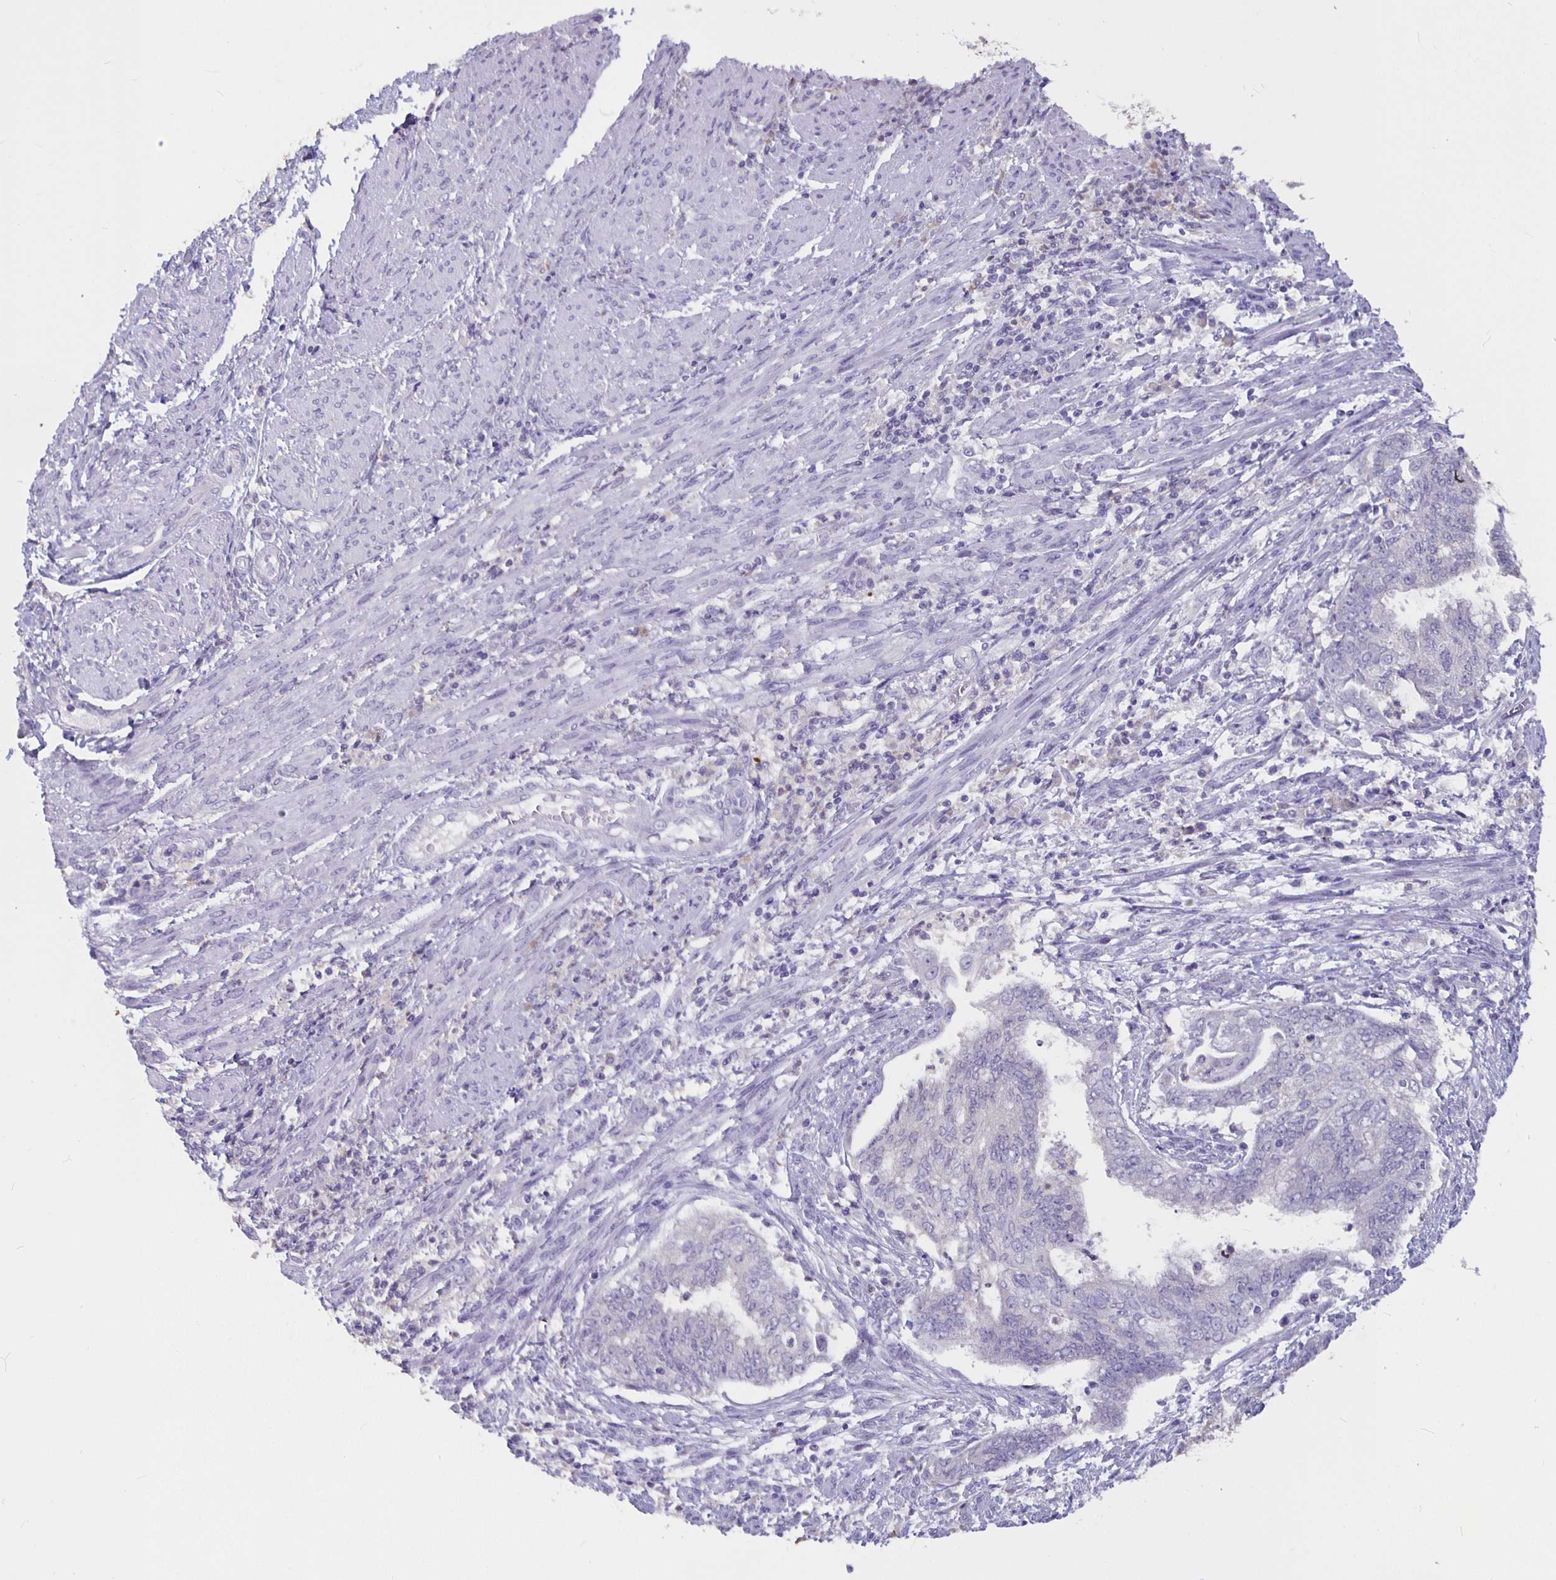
{"staining": {"intensity": "negative", "quantity": "none", "location": "none"}, "tissue": "endometrial cancer", "cell_type": "Tumor cells", "image_type": "cancer", "snomed": [{"axis": "morphology", "description": "Adenocarcinoma, NOS"}, {"axis": "topography", "description": "Endometrium"}], "caption": "Immunohistochemistry (IHC) micrograph of neoplastic tissue: human endometrial adenocarcinoma stained with DAB (3,3'-diaminobenzidine) shows no significant protein expression in tumor cells. (IHC, brightfield microscopy, high magnification).", "gene": "GPX4", "patient": {"sex": "female", "age": 65}}